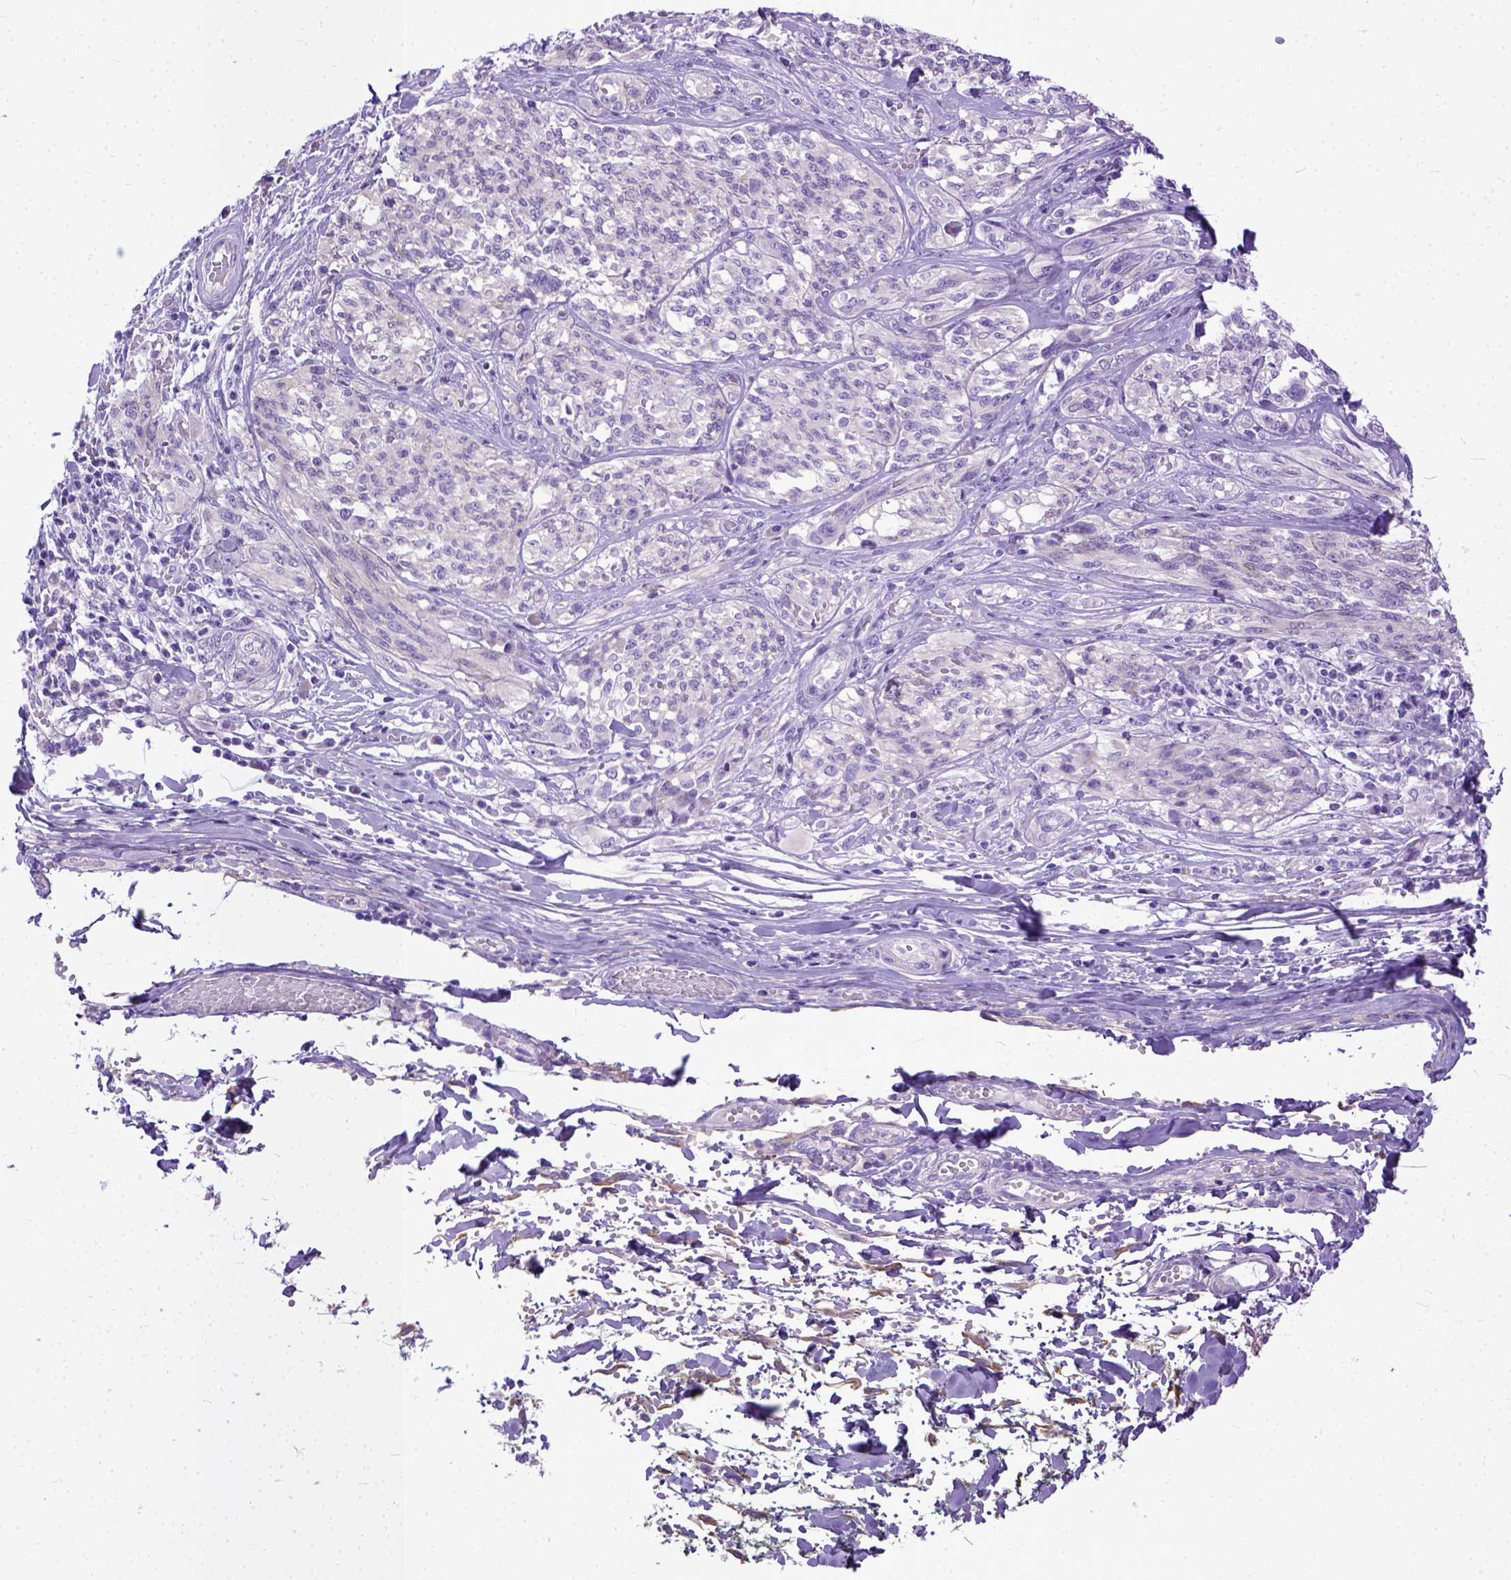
{"staining": {"intensity": "negative", "quantity": "none", "location": "none"}, "tissue": "melanoma", "cell_type": "Tumor cells", "image_type": "cancer", "snomed": [{"axis": "morphology", "description": "Malignant melanoma, NOS"}, {"axis": "topography", "description": "Skin"}], "caption": "The photomicrograph displays no staining of tumor cells in melanoma.", "gene": "PPL", "patient": {"sex": "female", "age": 91}}